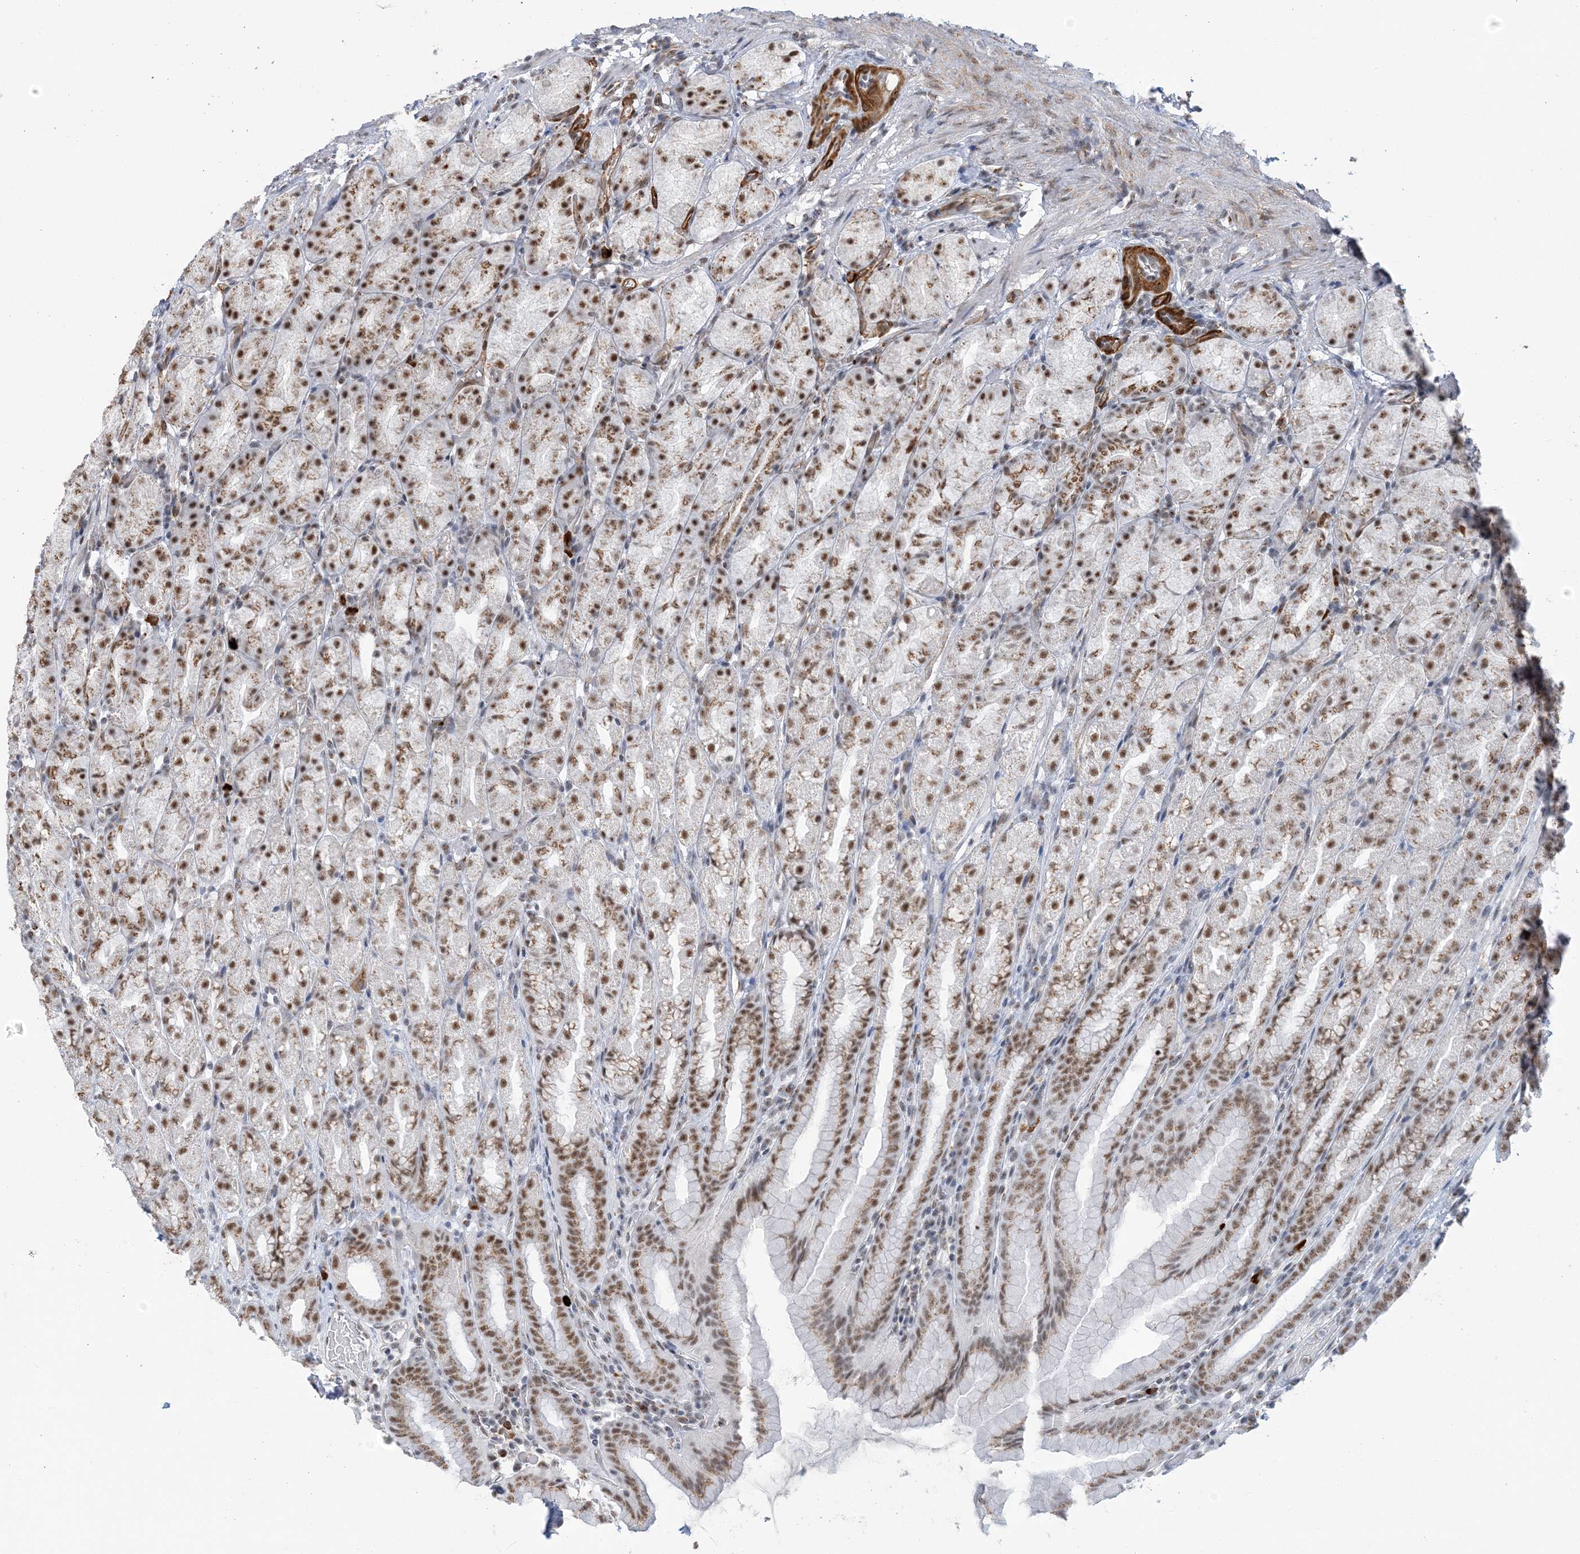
{"staining": {"intensity": "moderate", "quantity": ">75%", "location": "cytoplasmic/membranous,nuclear"}, "tissue": "stomach", "cell_type": "Glandular cells", "image_type": "normal", "snomed": [{"axis": "morphology", "description": "Normal tissue, NOS"}, {"axis": "topography", "description": "Stomach, upper"}], "caption": "DAB (3,3'-diaminobenzidine) immunohistochemical staining of unremarkable stomach exhibits moderate cytoplasmic/membranous,nuclear protein positivity in approximately >75% of glandular cells. Immunohistochemistry (ihc) stains the protein of interest in brown and the nuclei are stained blue.", "gene": "PLRG1", "patient": {"sex": "male", "age": 68}}